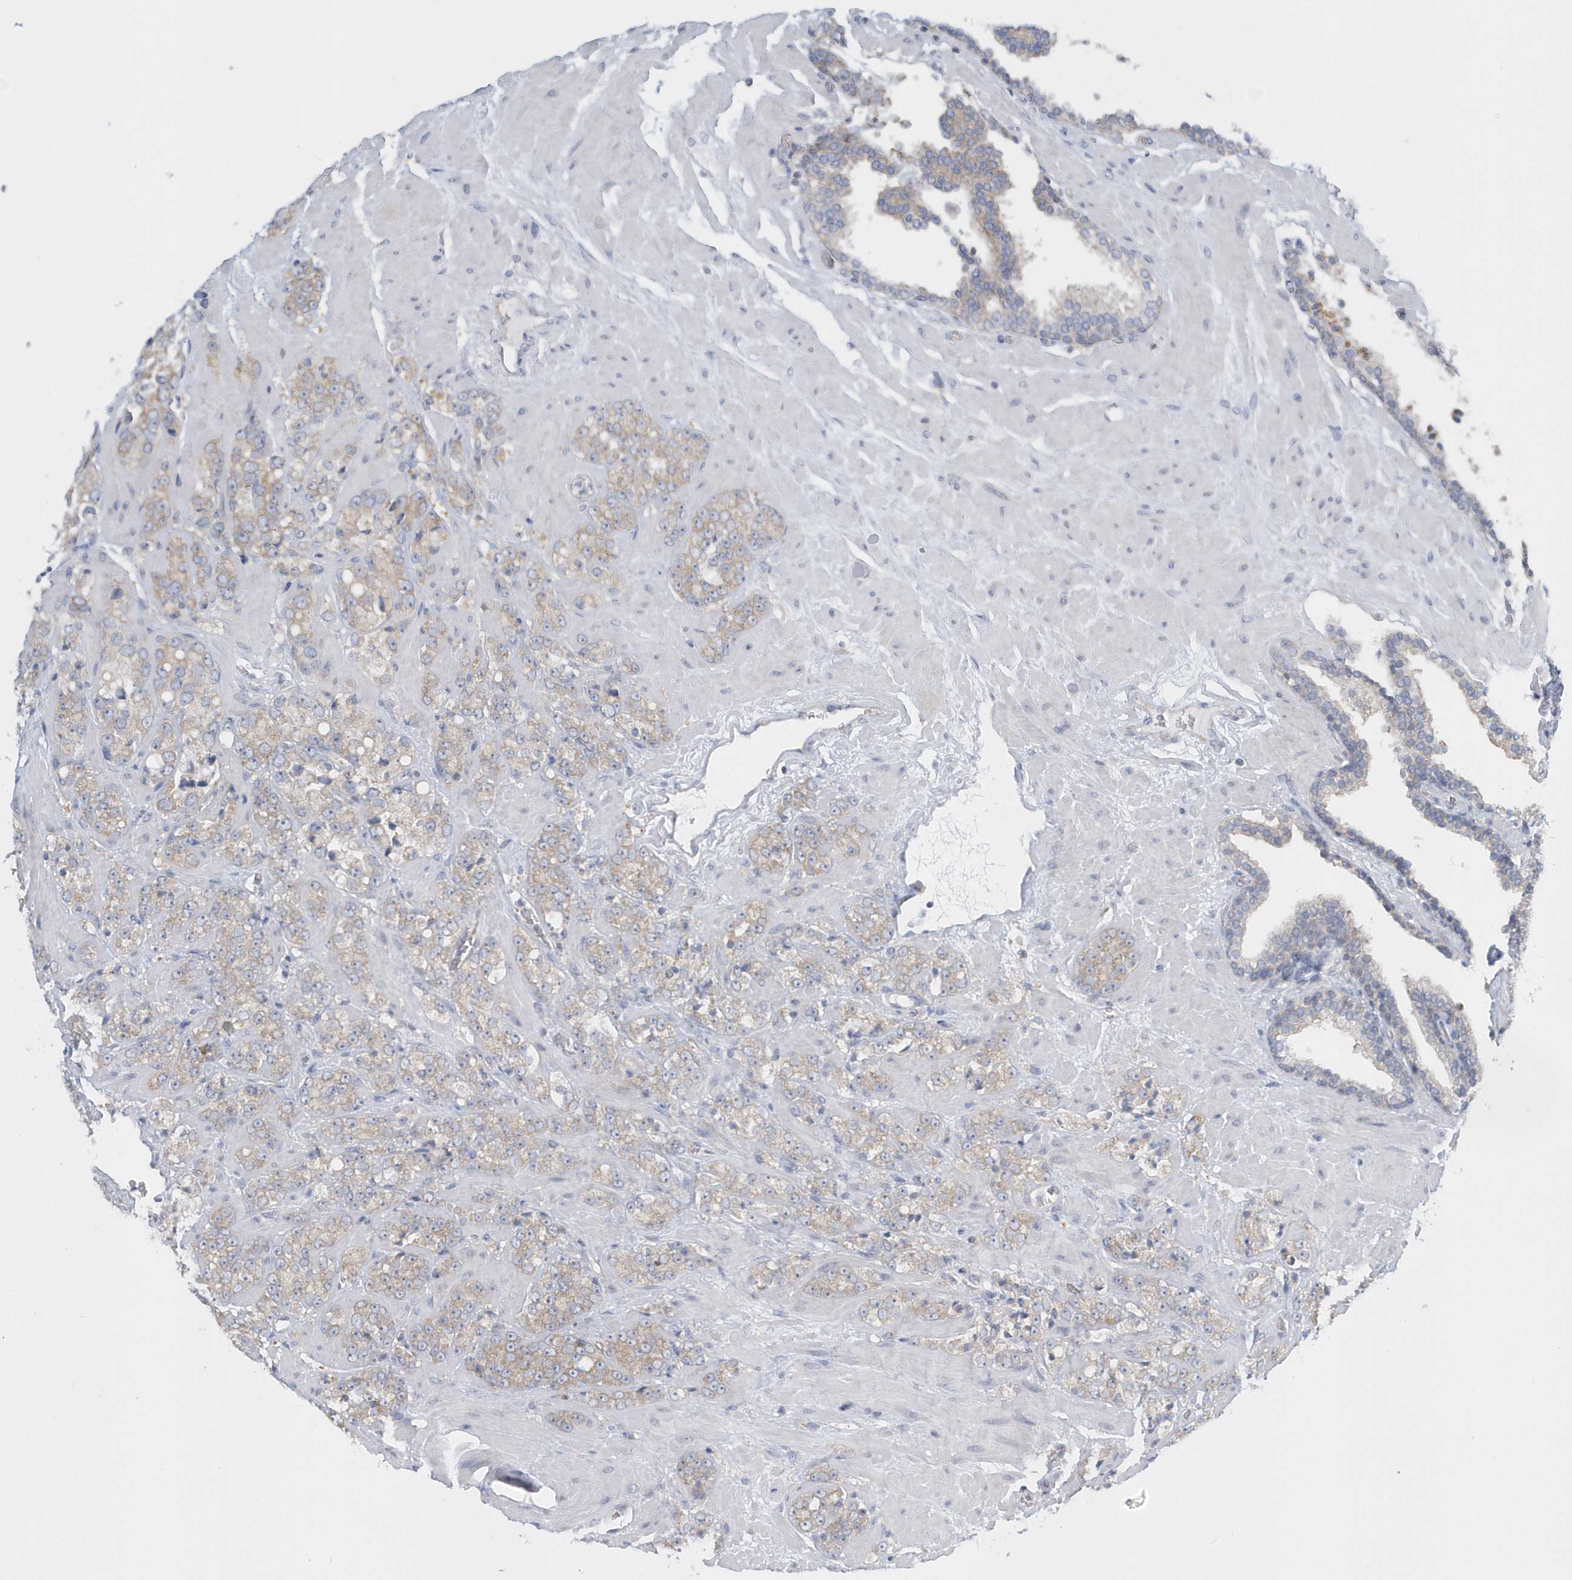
{"staining": {"intensity": "weak", "quantity": "<25%", "location": "cytoplasmic/membranous"}, "tissue": "prostate cancer", "cell_type": "Tumor cells", "image_type": "cancer", "snomed": [{"axis": "morphology", "description": "Adenocarcinoma, High grade"}, {"axis": "topography", "description": "Prostate"}], "caption": "Immunohistochemical staining of human prostate high-grade adenocarcinoma demonstrates no significant positivity in tumor cells. (Stains: DAB immunohistochemistry (IHC) with hematoxylin counter stain, Microscopy: brightfield microscopy at high magnification).", "gene": "EIF3C", "patient": {"sex": "male", "age": 64}}